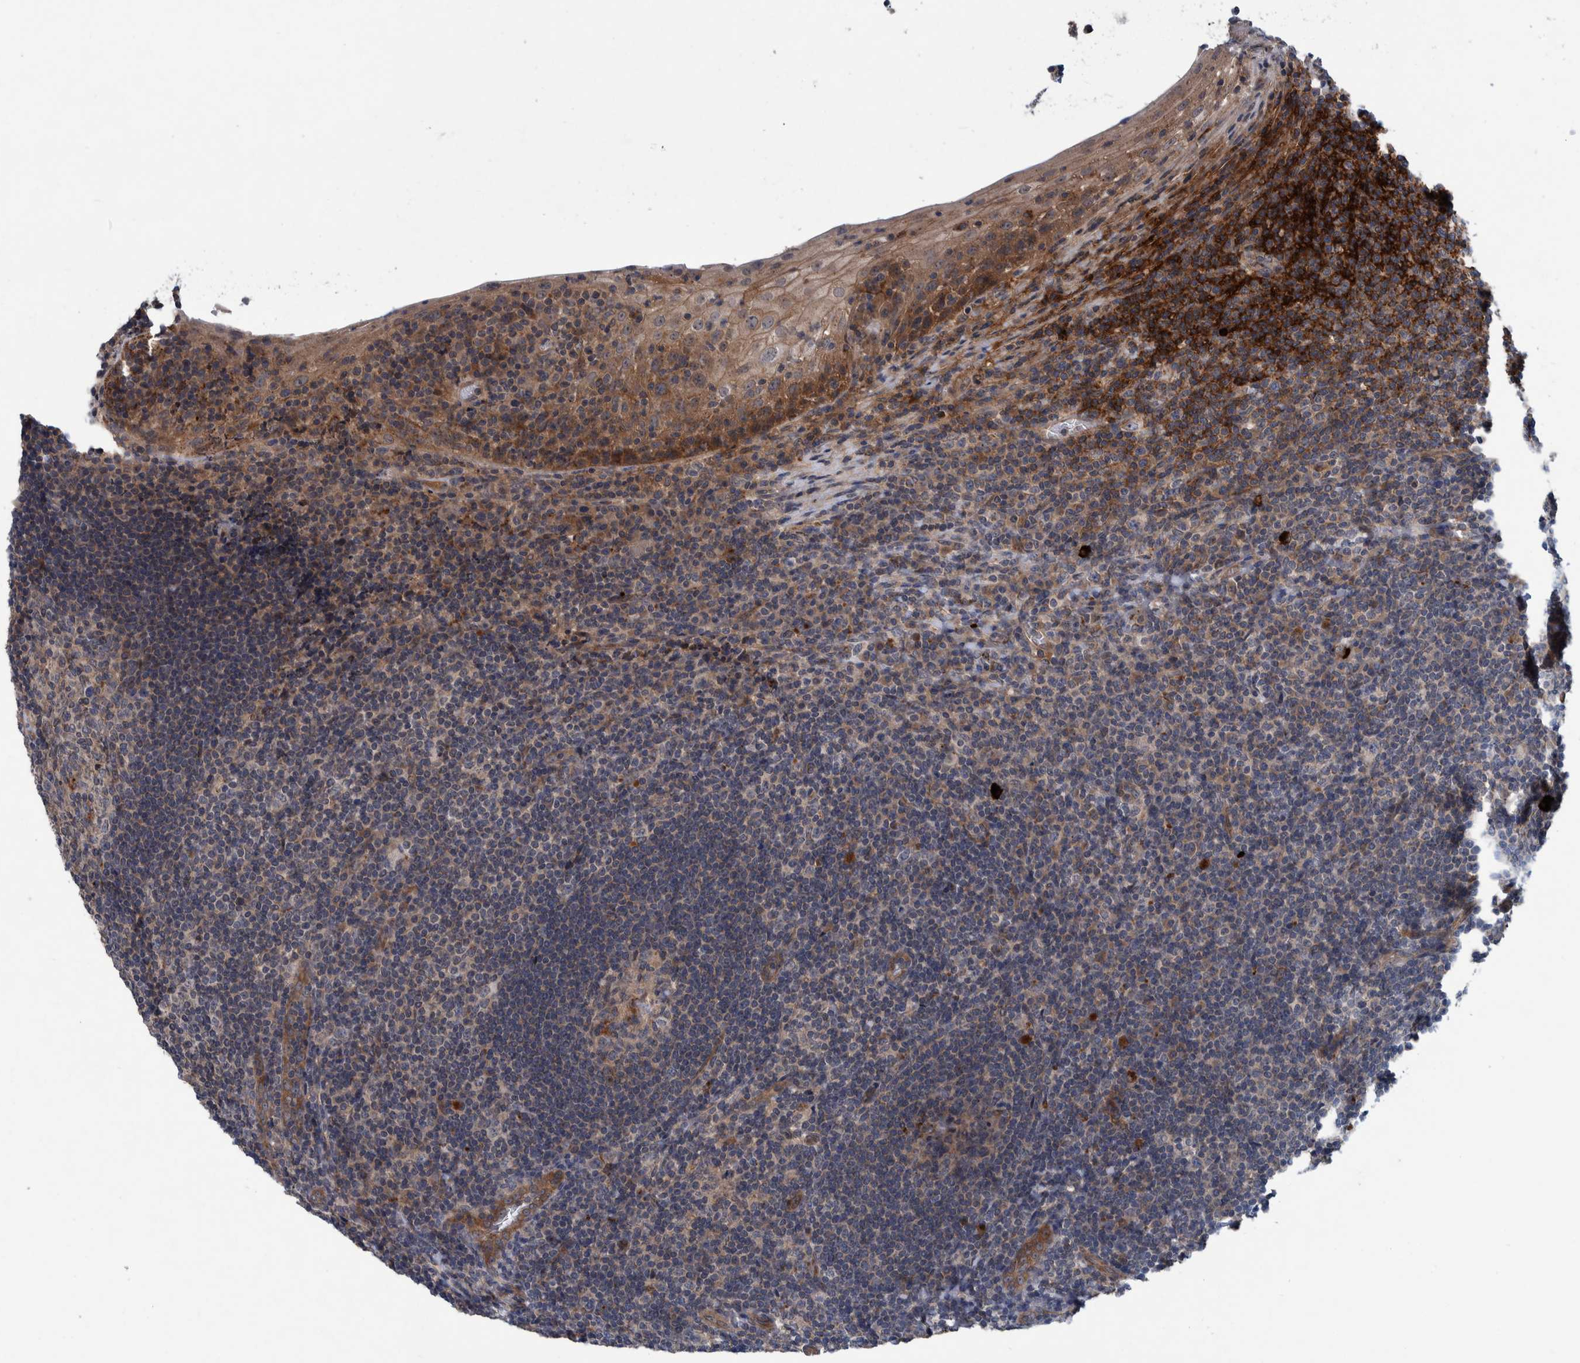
{"staining": {"intensity": "weak", "quantity": ">75%", "location": "cytoplasmic/membranous"}, "tissue": "tonsil", "cell_type": "Germinal center cells", "image_type": "normal", "snomed": [{"axis": "morphology", "description": "Normal tissue, NOS"}, {"axis": "topography", "description": "Tonsil"}], "caption": "Protein analysis of normal tonsil exhibits weak cytoplasmic/membranous staining in approximately >75% of germinal center cells. (brown staining indicates protein expression, while blue staining denotes nuclei).", "gene": "ITIH3", "patient": {"sex": "male", "age": 37}}